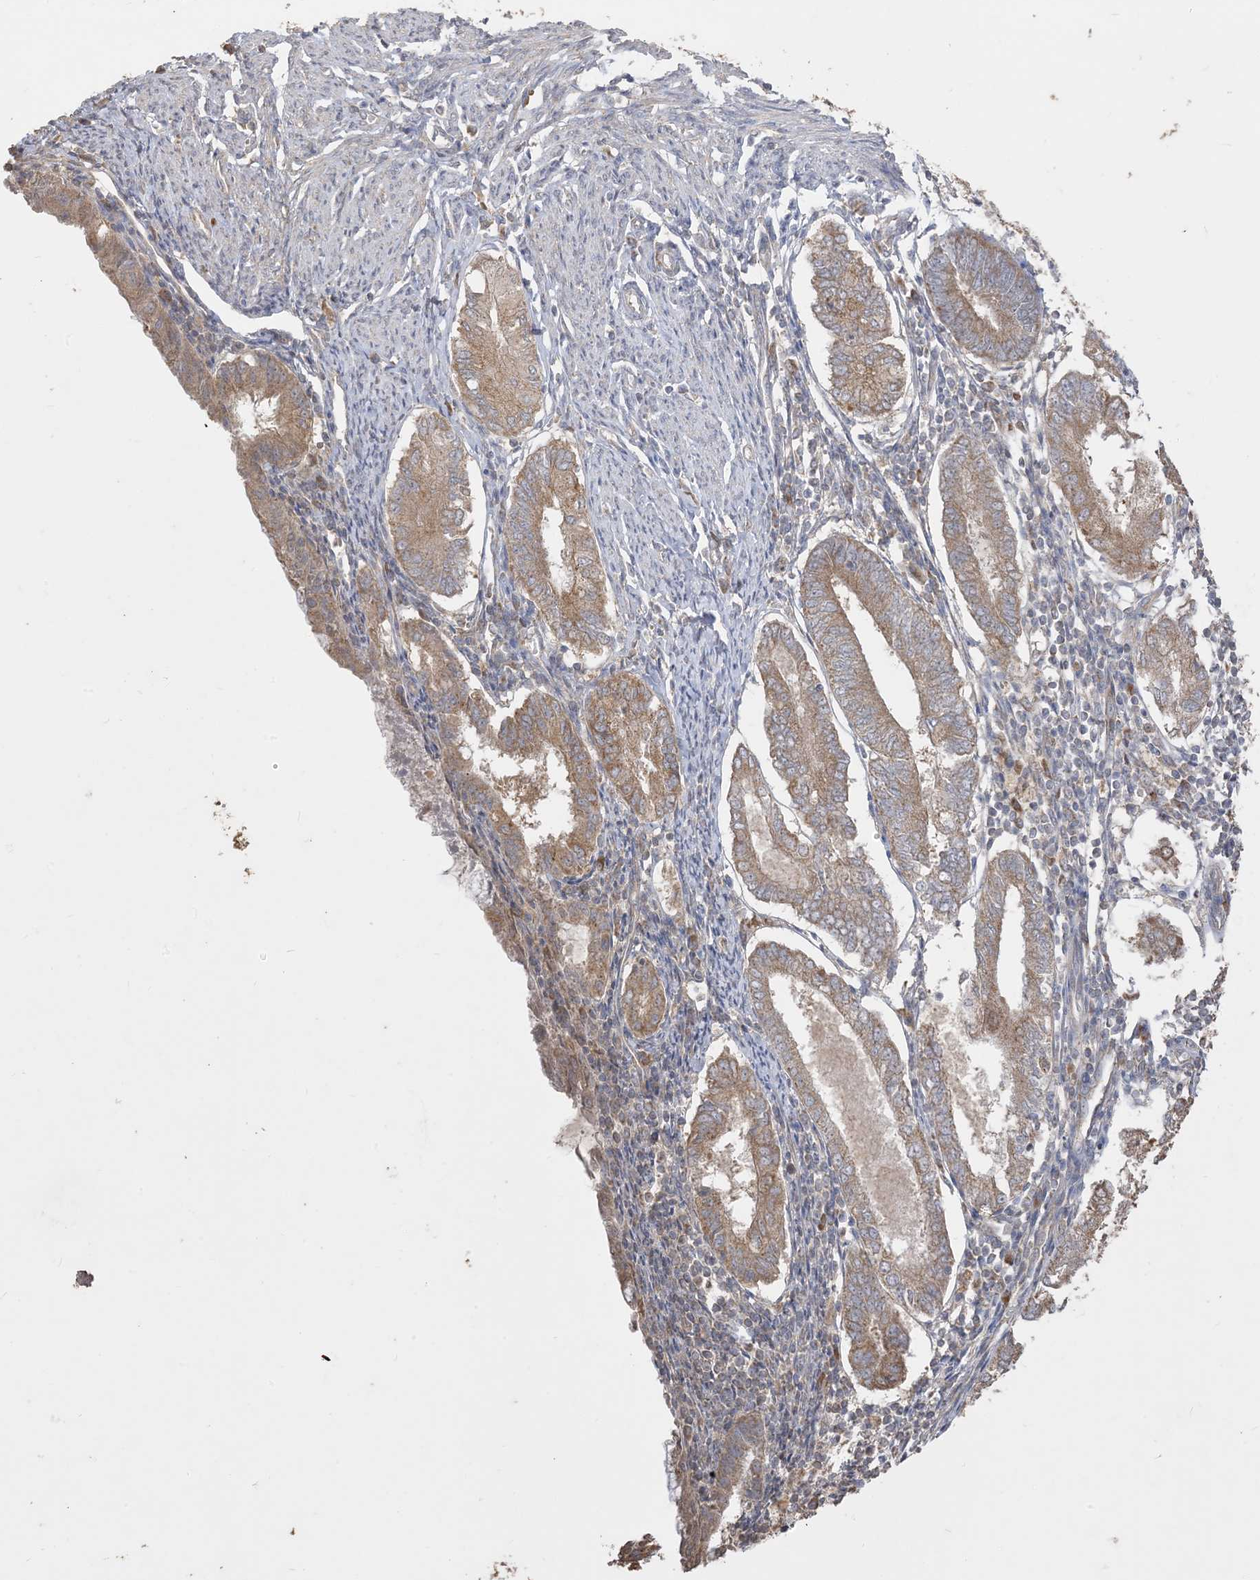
{"staining": {"intensity": "moderate", "quantity": ">75%", "location": "cytoplasmic/membranous"}, "tissue": "endometrial cancer", "cell_type": "Tumor cells", "image_type": "cancer", "snomed": [{"axis": "morphology", "description": "Adenocarcinoma, NOS"}, {"axis": "topography", "description": "Endometrium"}], "caption": "Human endometrial cancer (adenocarcinoma) stained with a protein marker exhibits moderate staining in tumor cells.", "gene": "SIRT3", "patient": {"sex": "female", "age": 86}}